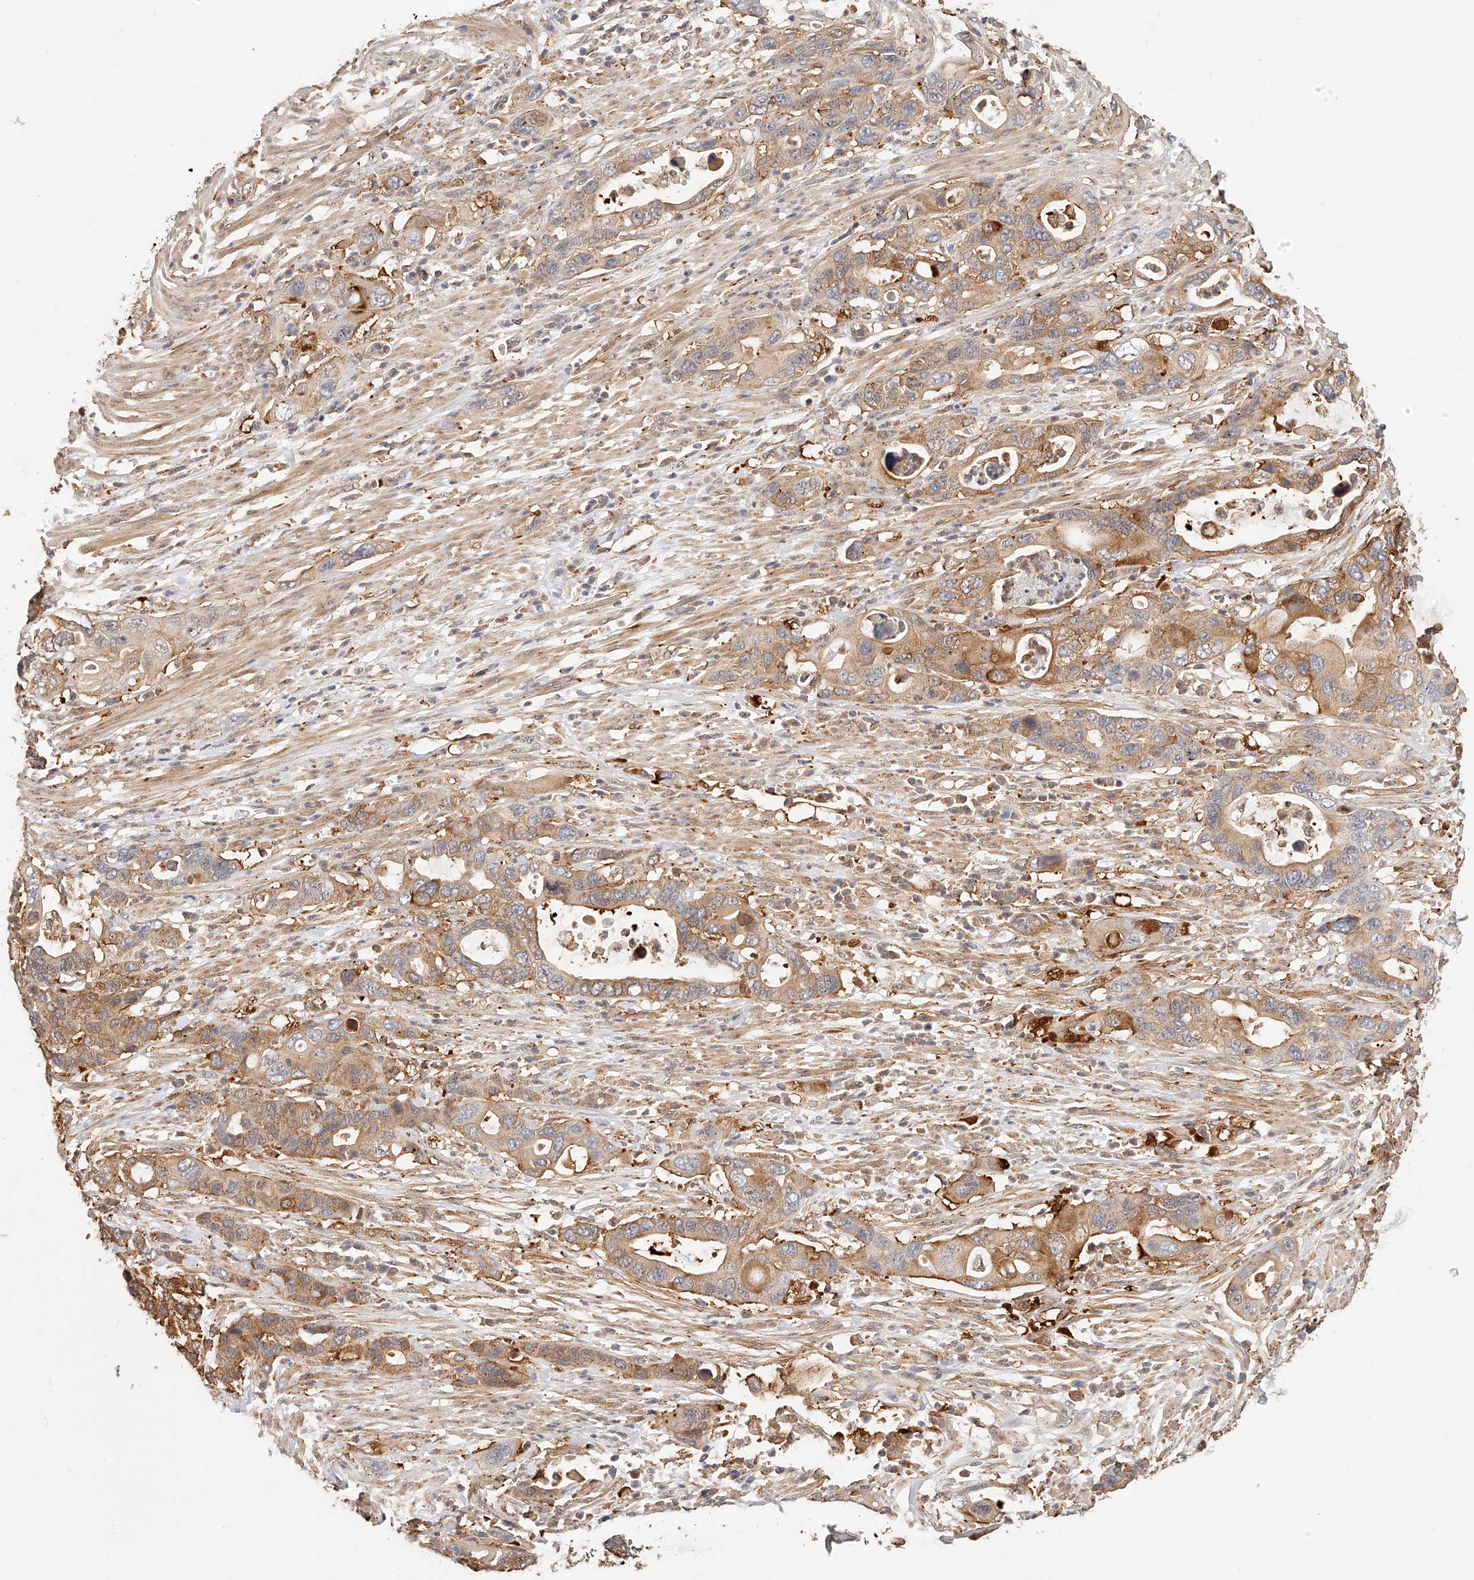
{"staining": {"intensity": "strong", "quantity": ">75%", "location": "cytoplasmic/membranous"}, "tissue": "pancreatic cancer", "cell_type": "Tumor cells", "image_type": "cancer", "snomed": [{"axis": "morphology", "description": "Adenocarcinoma, NOS"}, {"axis": "topography", "description": "Pancreas"}], "caption": "IHC histopathology image of neoplastic tissue: human pancreatic cancer stained using IHC demonstrates high levels of strong protein expression localized specifically in the cytoplasmic/membranous of tumor cells, appearing as a cytoplasmic/membranous brown color.", "gene": "SYNC", "patient": {"sex": "female", "age": 71}}